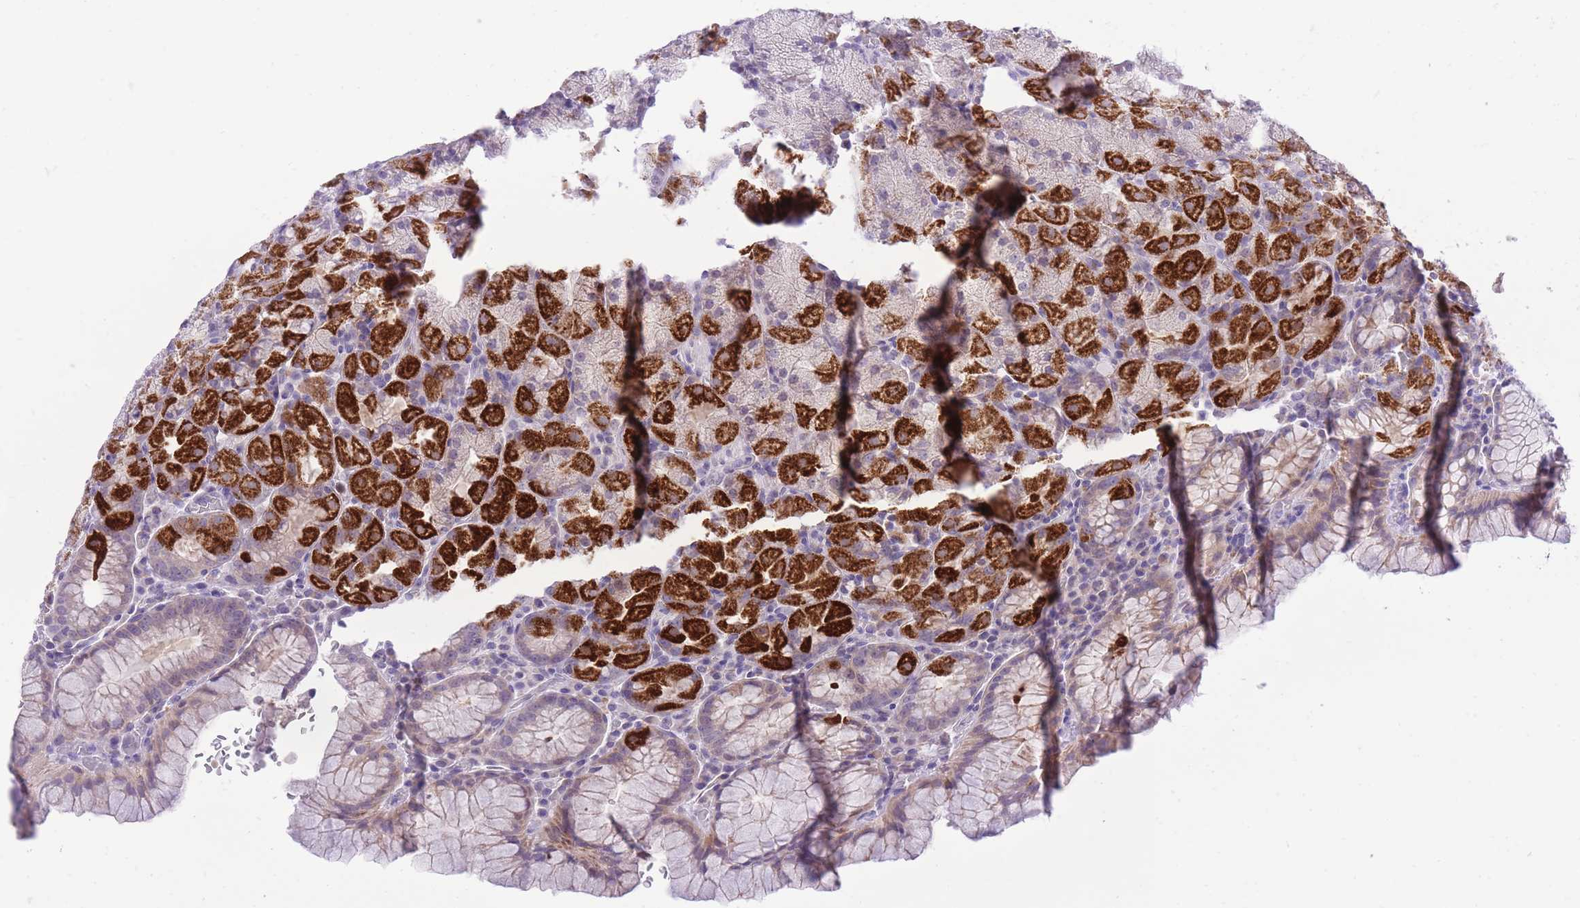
{"staining": {"intensity": "strong", "quantity": "25%-75%", "location": "cytoplasmic/membranous"}, "tissue": "stomach", "cell_type": "Glandular cells", "image_type": "normal", "snomed": [{"axis": "morphology", "description": "Normal tissue, NOS"}, {"axis": "topography", "description": "Stomach, upper"}, {"axis": "topography", "description": "Stomach, lower"}], "caption": "Glandular cells show strong cytoplasmic/membranous positivity in approximately 25%-75% of cells in normal stomach. The protein is shown in brown color, while the nuclei are stained blue.", "gene": "DENND2D", "patient": {"sex": "male", "age": 80}}